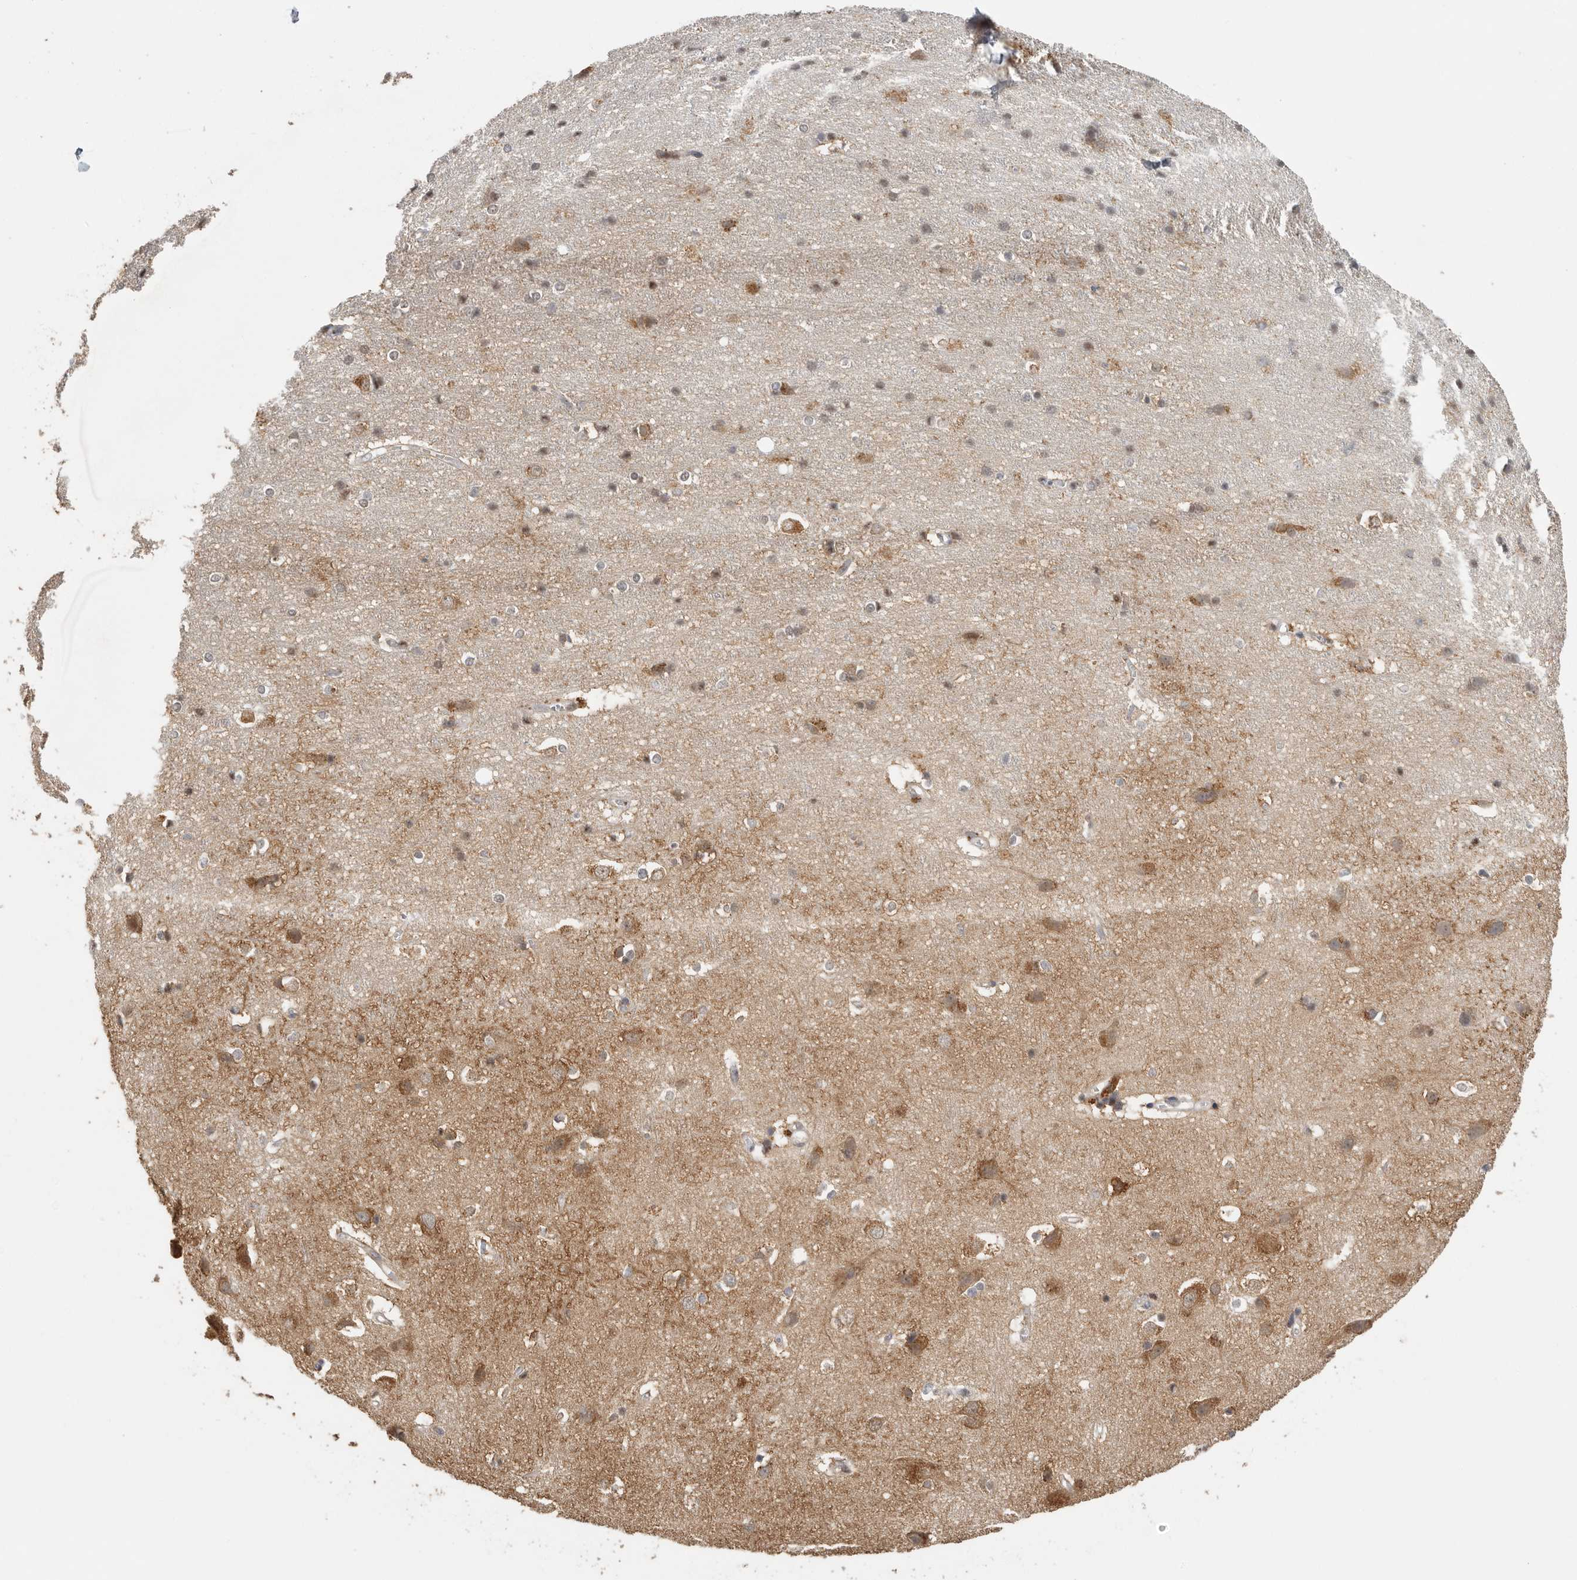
{"staining": {"intensity": "negative", "quantity": "none", "location": "none"}, "tissue": "cerebral cortex", "cell_type": "Endothelial cells", "image_type": "normal", "snomed": [{"axis": "morphology", "description": "Normal tissue, NOS"}, {"axis": "topography", "description": "Cerebral cortex"}], "caption": "The immunohistochemistry (IHC) histopathology image has no significant expression in endothelial cells of cerebral cortex. Brightfield microscopy of immunohistochemistry stained with DAB (brown) and hematoxylin (blue), captured at high magnification.", "gene": "CCT8", "patient": {"sex": "male", "age": 54}}